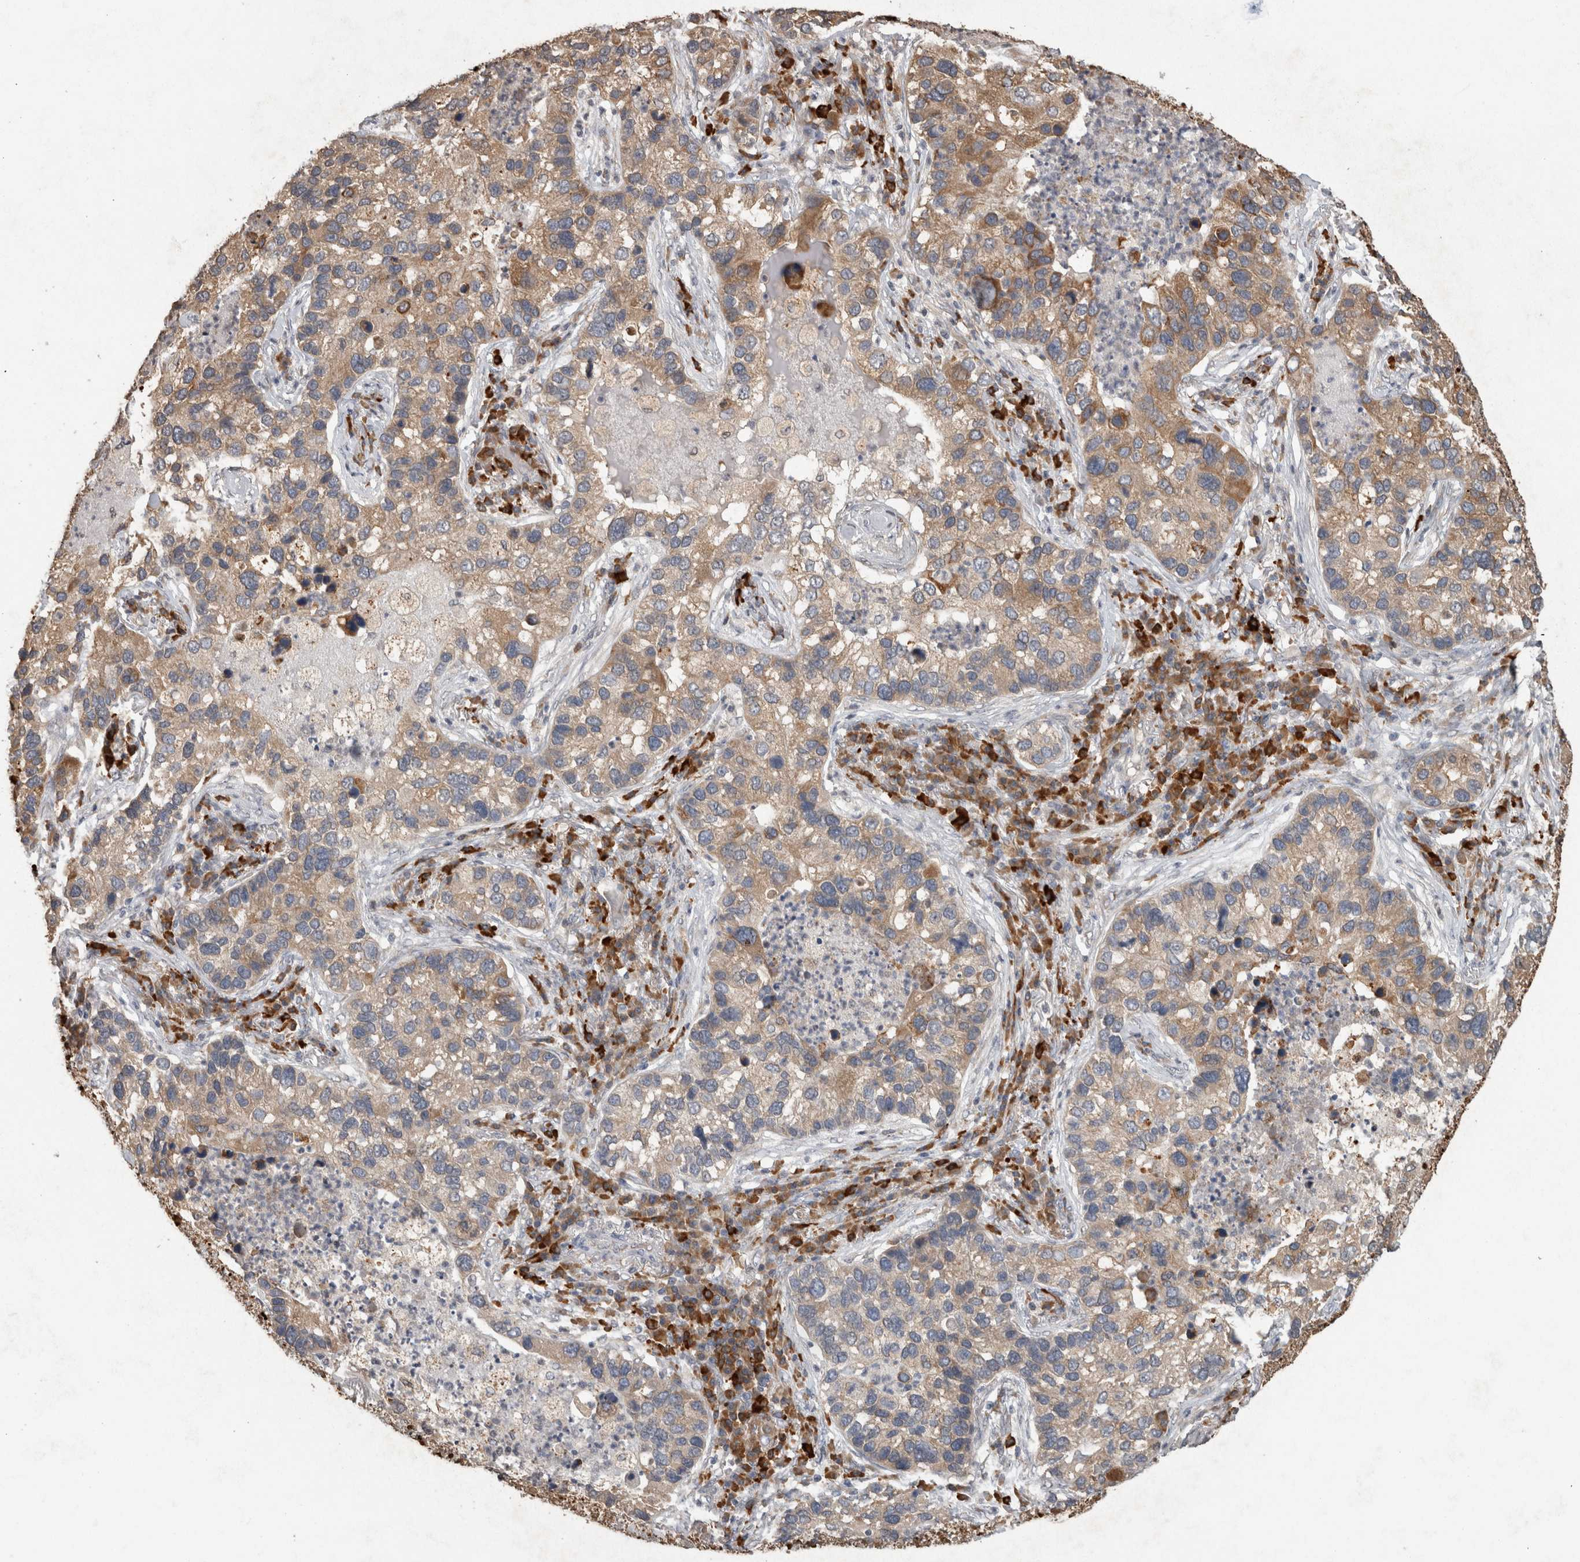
{"staining": {"intensity": "moderate", "quantity": ">75%", "location": "cytoplasmic/membranous"}, "tissue": "lung cancer", "cell_type": "Tumor cells", "image_type": "cancer", "snomed": [{"axis": "morphology", "description": "Normal tissue, NOS"}, {"axis": "morphology", "description": "Adenocarcinoma, NOS"}, {"axis": "topography", "description": "Bronchus"}, {"axis": "topography", "description": "Lung"}], "caption": "Lung cancer (adenocarcinoma) tissue displays moderate cytoplasmic/membranous expression in approximately >75% of tumor cells, visualized by immunohistochemistry.", "gene": "ADGRL3", "patient": {"sex": "male", "age": 54}}